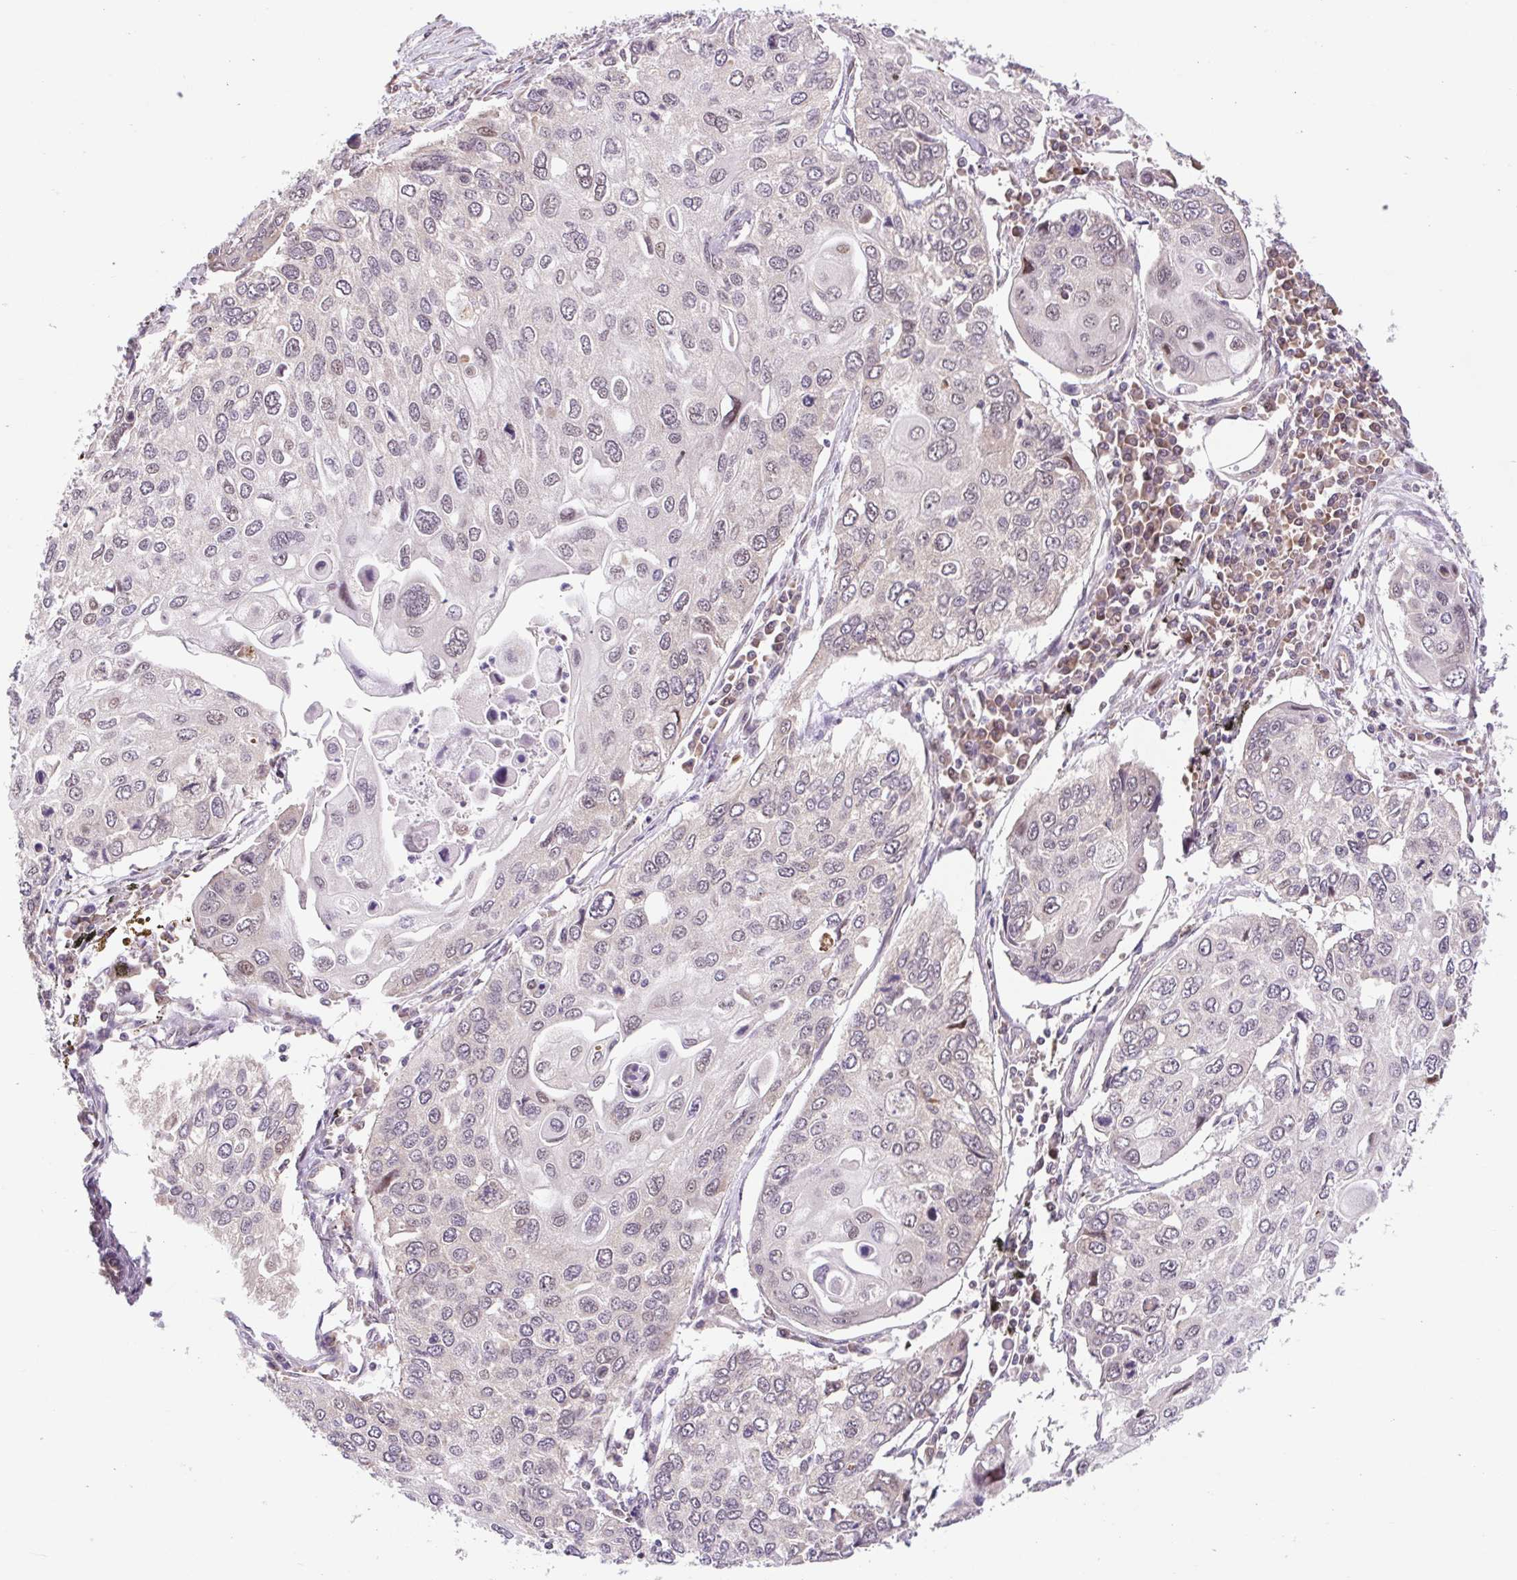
{"staining": {"intensity": "weak", "quantity": "25%-75%", "location": "cytoplasmic/membranous,nuclear"}, "tissue": "lung cancer", "cell_type": "Tumor cells", "image_type": "cancer", "snomed": [{"axis": "morphology", "description": "Squamous cell carcinoma, NOS"}, {"axis": "morphology", "description": "Squamous cell carcinoma, metastatic, NOS"}, {"axis": "topography", "description": "Lung"}], "caption": "This is an image of immunohistochemistry staining of metastatic squamous cell carcinoma (lung), which shows weak expression in the cytoplasmic/membranous and nuclear of tumor cells.", "gene": "HFE", "patient": {"sex": "male", "age": 63}}